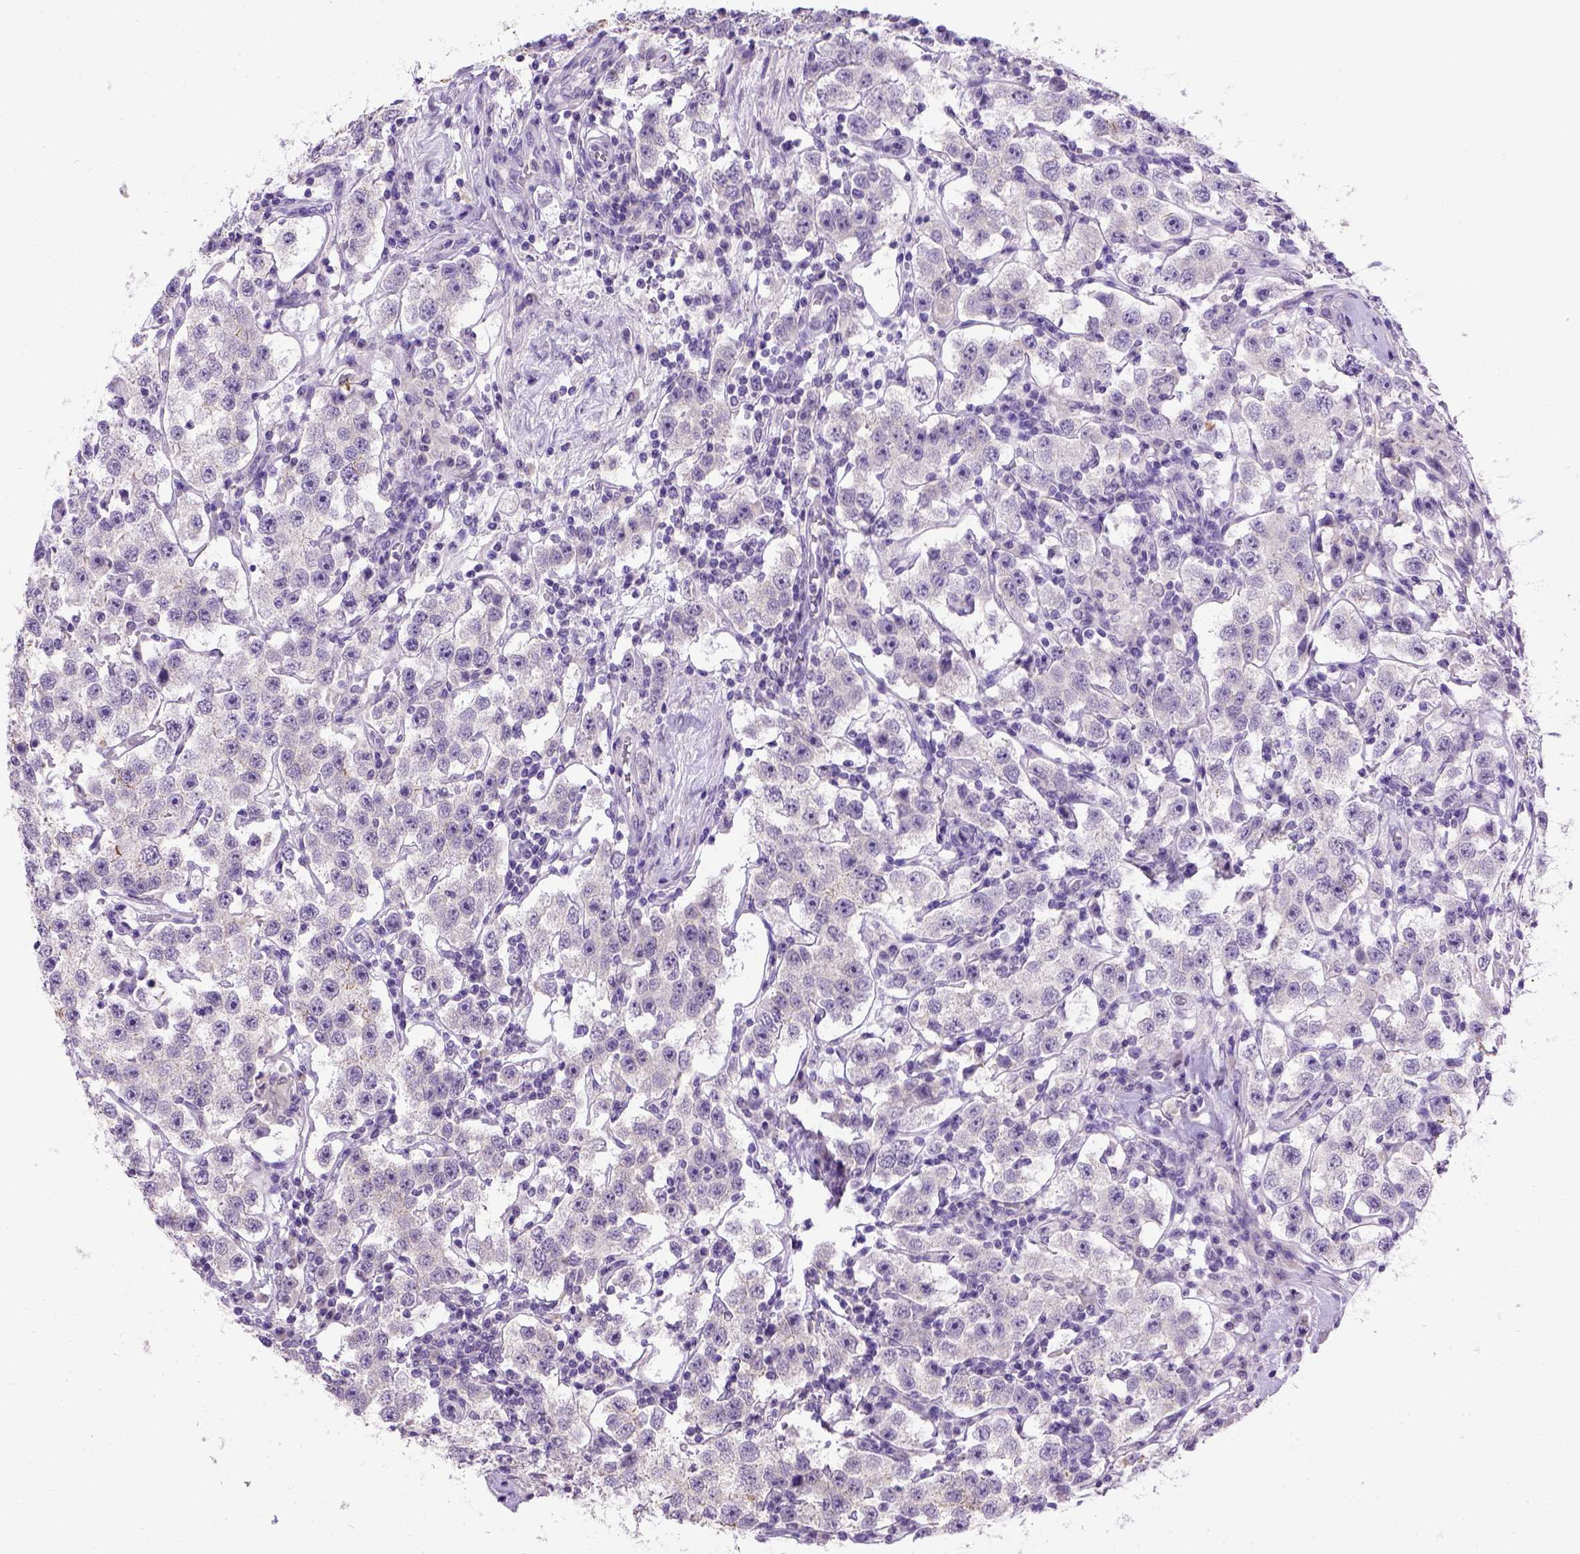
{"staining": {"intensity": "negative", "quantity": "none", "location": "none"}, "tissue": "testis cancer", "cell_type": "Tumor cells", "image_type": "cancer", "snomed": [{"axis": "morphology", "description": "Seminoma, NOS"}, {"axis": "topography", "description": "Testis"}], "caption": "DAB (3,3'-diaminobenzidine) immunohistochemical staining of human testis cancer (seminoma) reveals no significant staining in tumor cells.", "gene": "CDH1", "patient": {"sex": "male", "age": 37}}